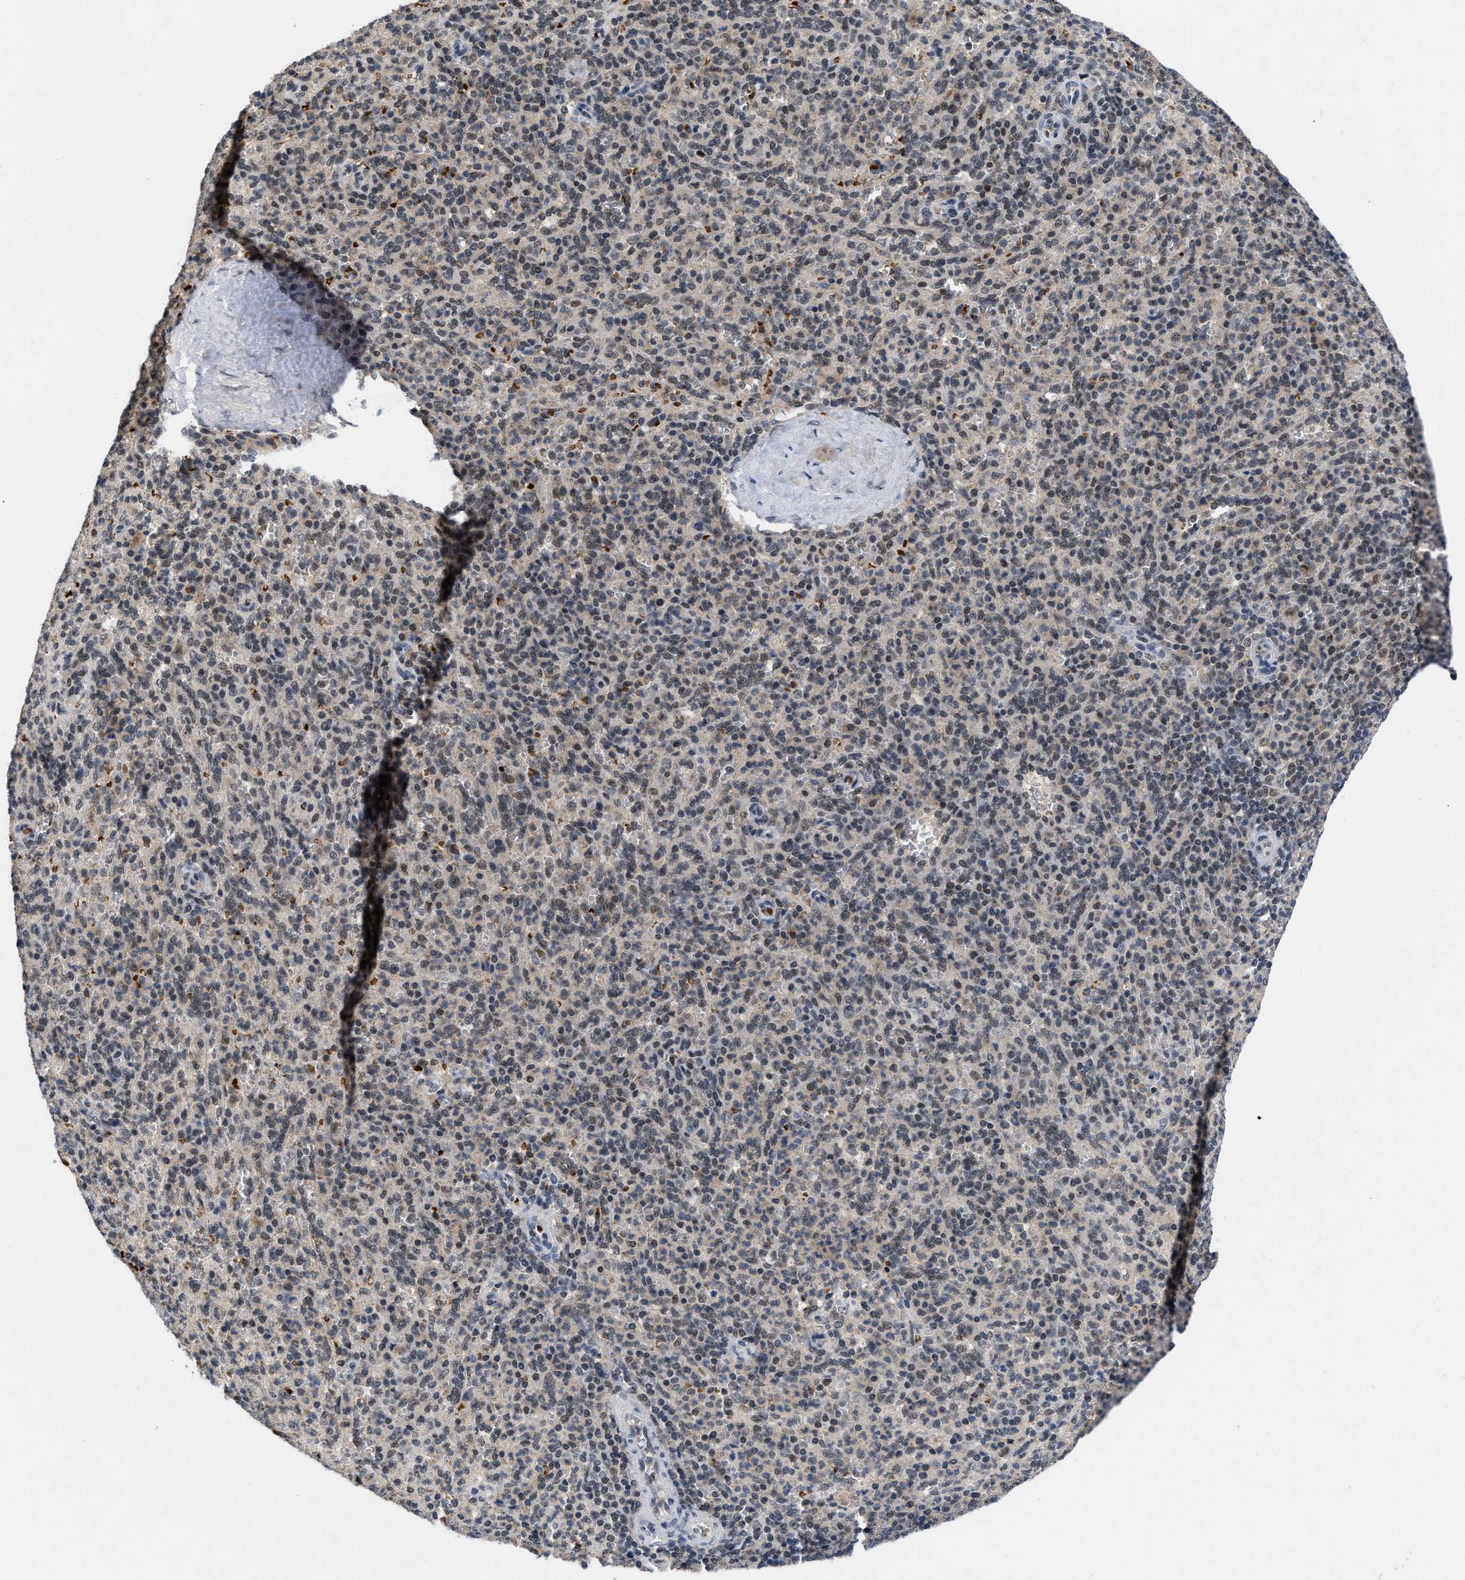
{"staining": {"intensity": "weak", "quantity": "25%-75%", "location": "nuclear"}, "tissue": "spleen", "cell_type": "Cells in red pulp", "image_type": "normal", "snomed": [{"axis": "morphology", "description": "Normal tissue, NOS"}, {"axis": "topography", "description": "Spleen"}], "caption": "IHC photomicrograph of unremarkable human spleen stained for a protein (brown), which displays low levels of weak nuclear staining in about 25%-75% of cells in red pulp.", "gene": "ZNF346", "patient": {"sex": "male", "age": 36}}